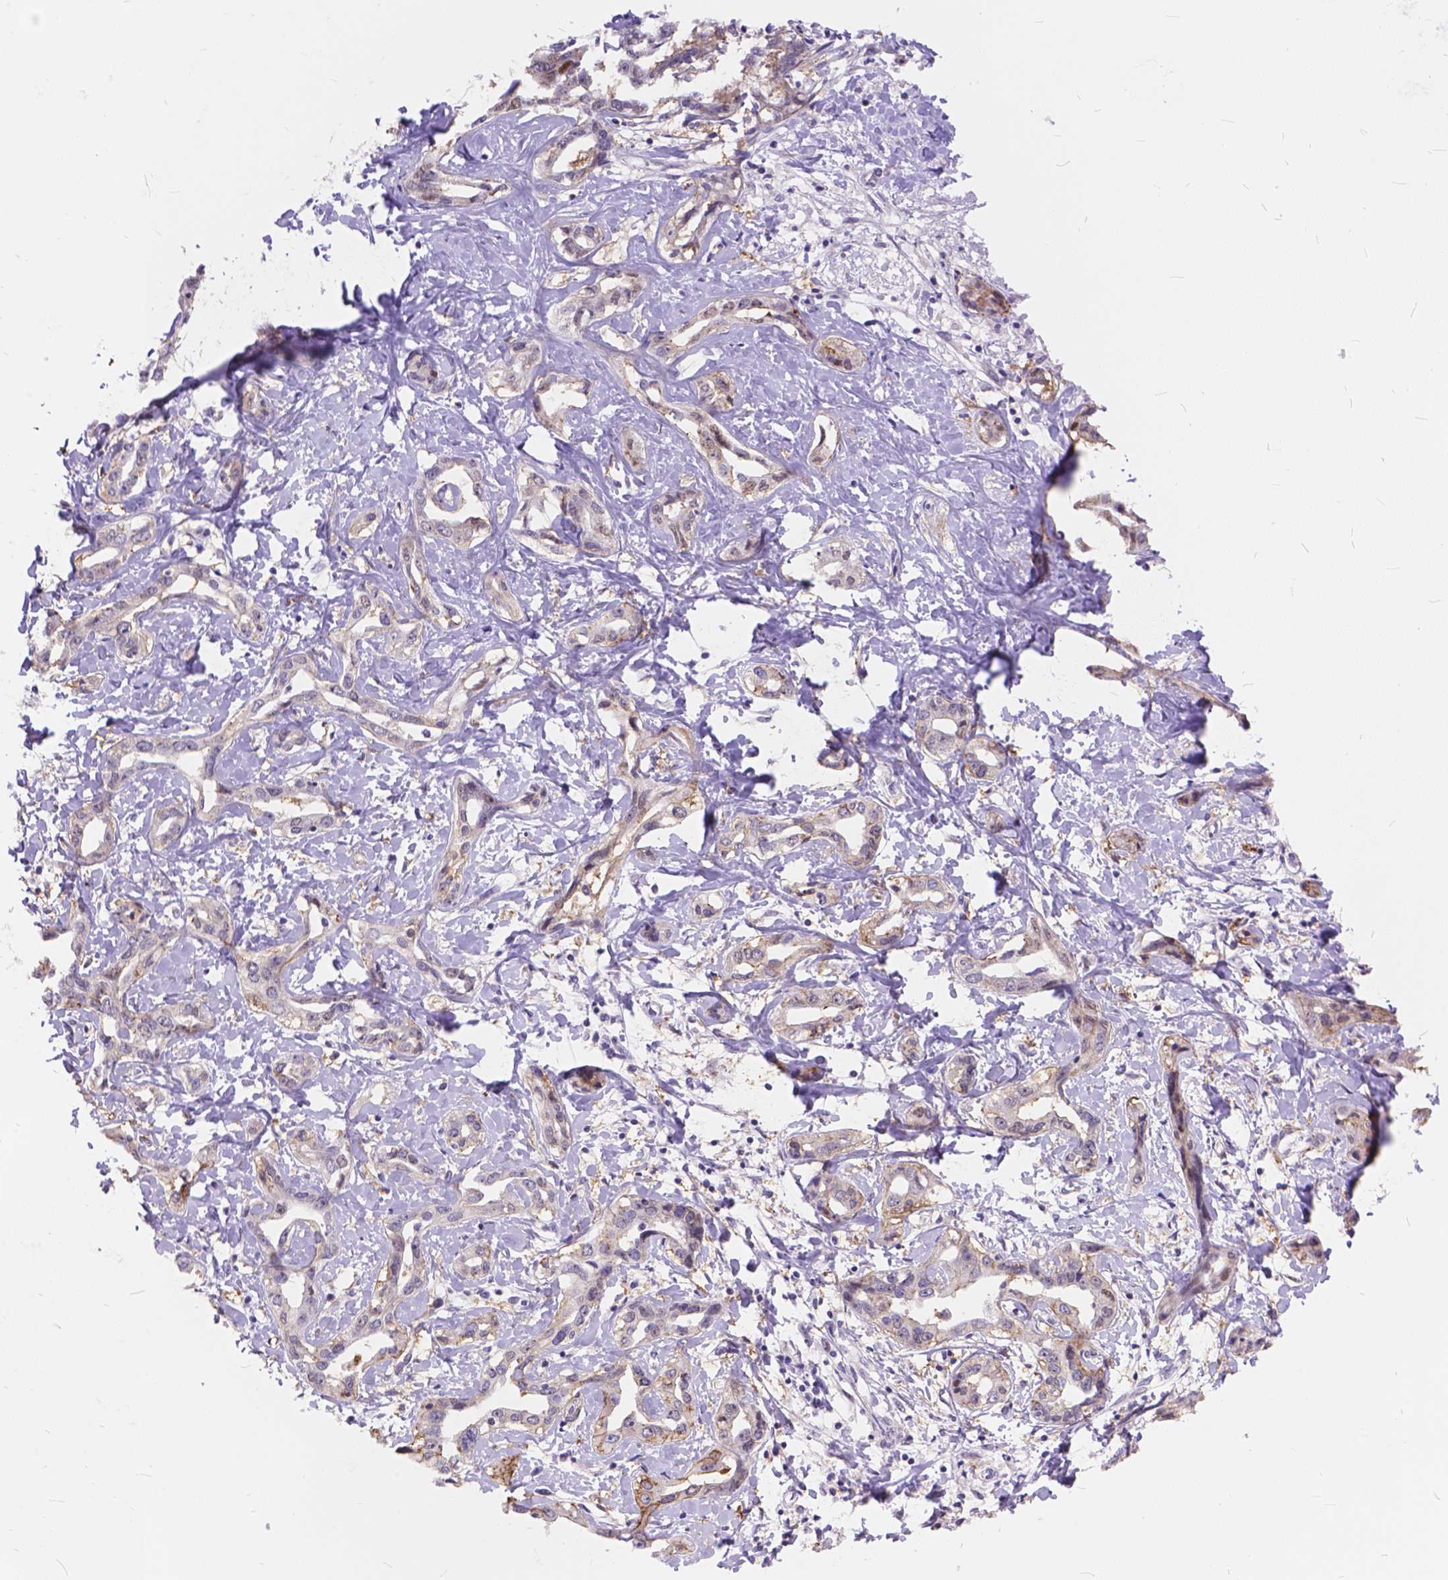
{"staining": {"intensity": "moderate", "quantity": ">75%", "location": "cytoplasmic/membranous"}, "tissue": "liver cancer", "cell_type": "Tumor cells", "image_type": "cancer", "snomed": [{"axis": "morphology", "description": "Cholangiocarcinoma"}, {"axis": "topography", "description": "Liver"}], "caption": "The image shows a brown stain indicating the presence of a protein in the cytoplasmic/membranous of tumor cells in cholangiocarcinoma (liver).", "gene": "MAN2C1", "patient": {"sex": "male", "age": 59}}